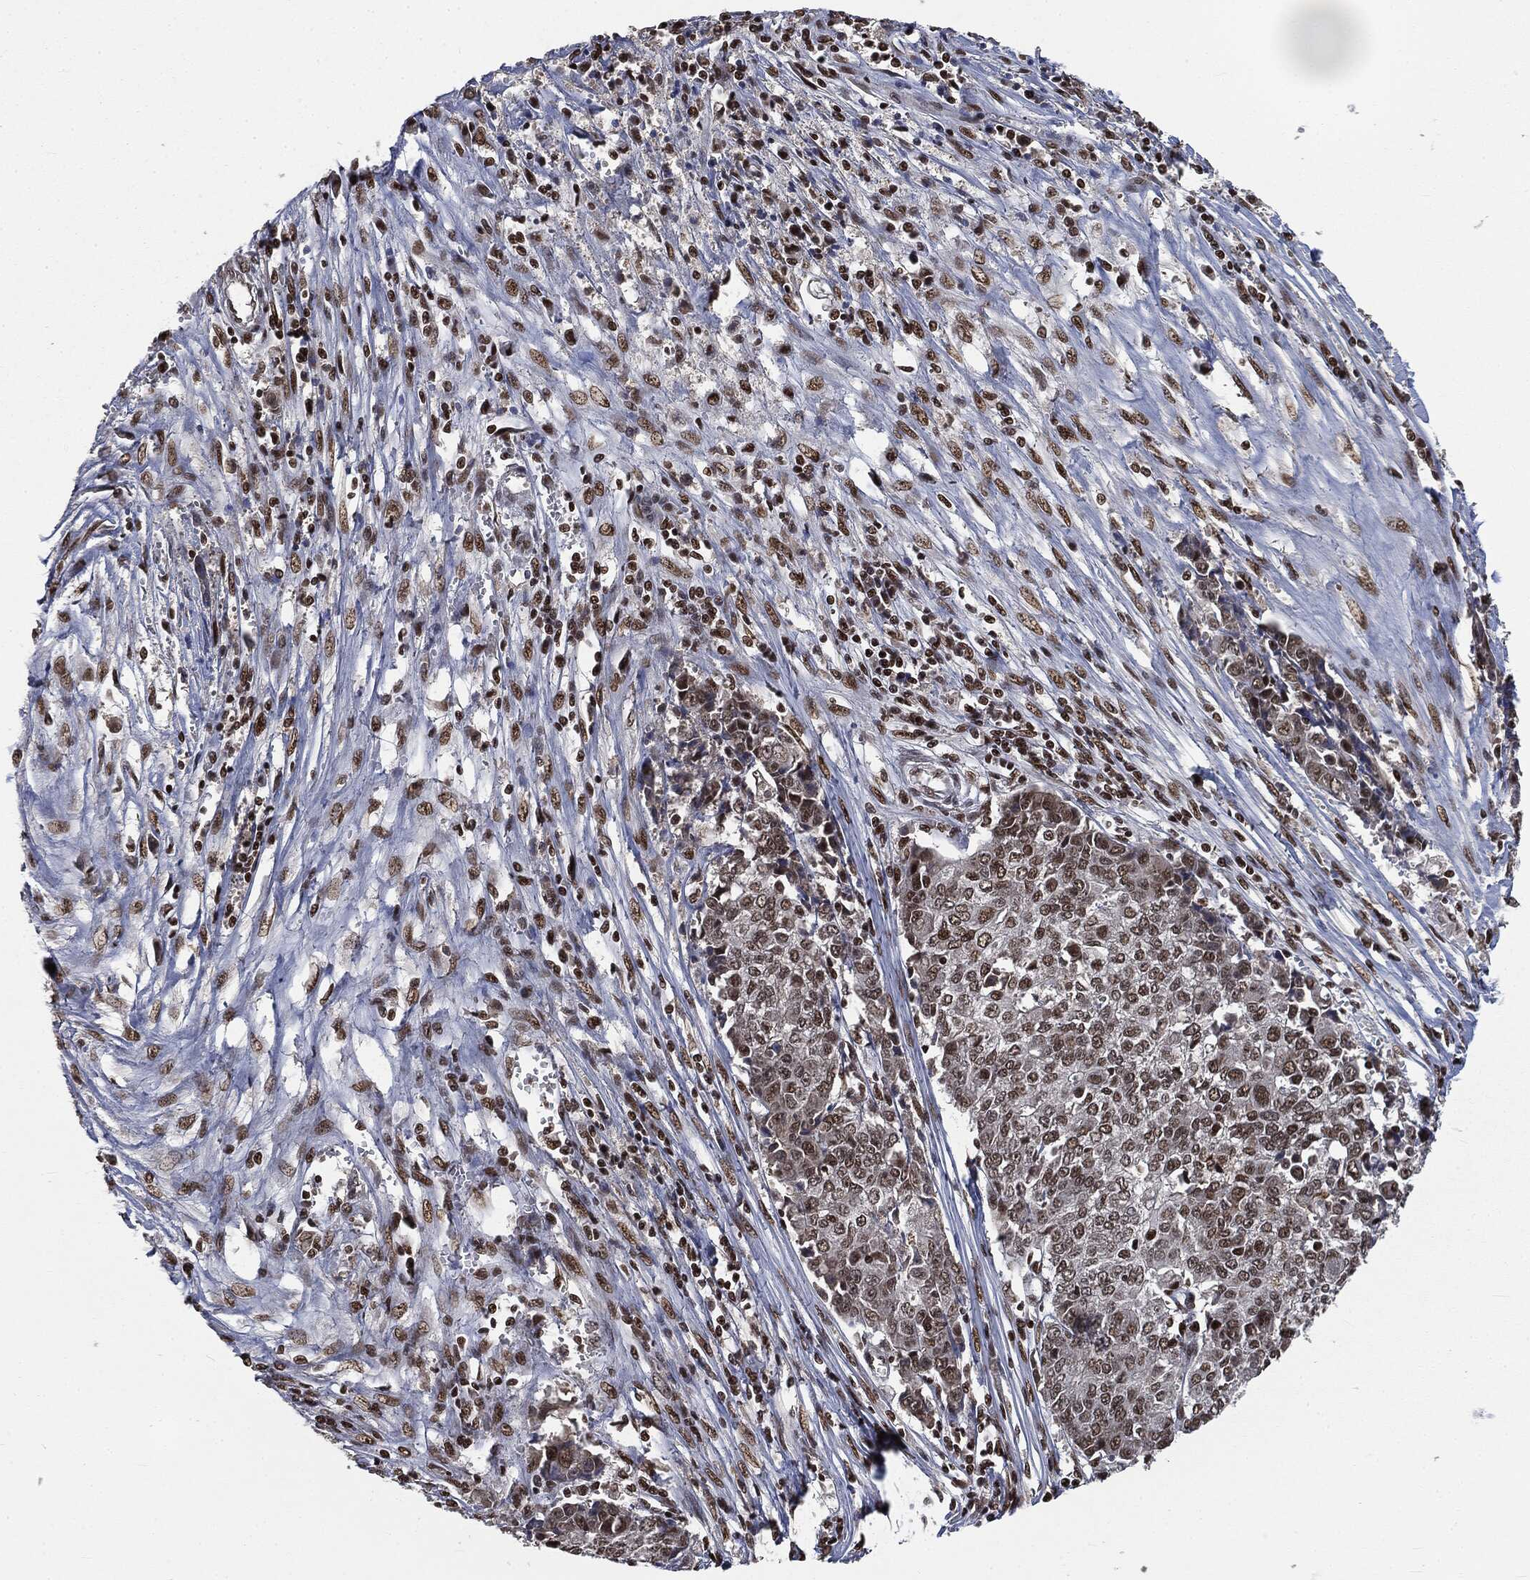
{"staining": {"intensity": "moderate", "quantity": ">75%", "location": "nuclear"}, "tissue": "ovarian cancer", "cell_type": "Tumor cells", "image_type": "cancer", "snomed": [{"axis": "morphology", "description": "Carcinoma, endometroid"}, {"axis": "topography", "description": "Ovary"}], "caption": "Immunohistochemistry of ovarian endometroid carcinoma shows medium levels of moderate nuclear positivity in approximately >75% of tumor cells.", "gene": "DPH2", "patient": {"sex": "female", "age": 42}}